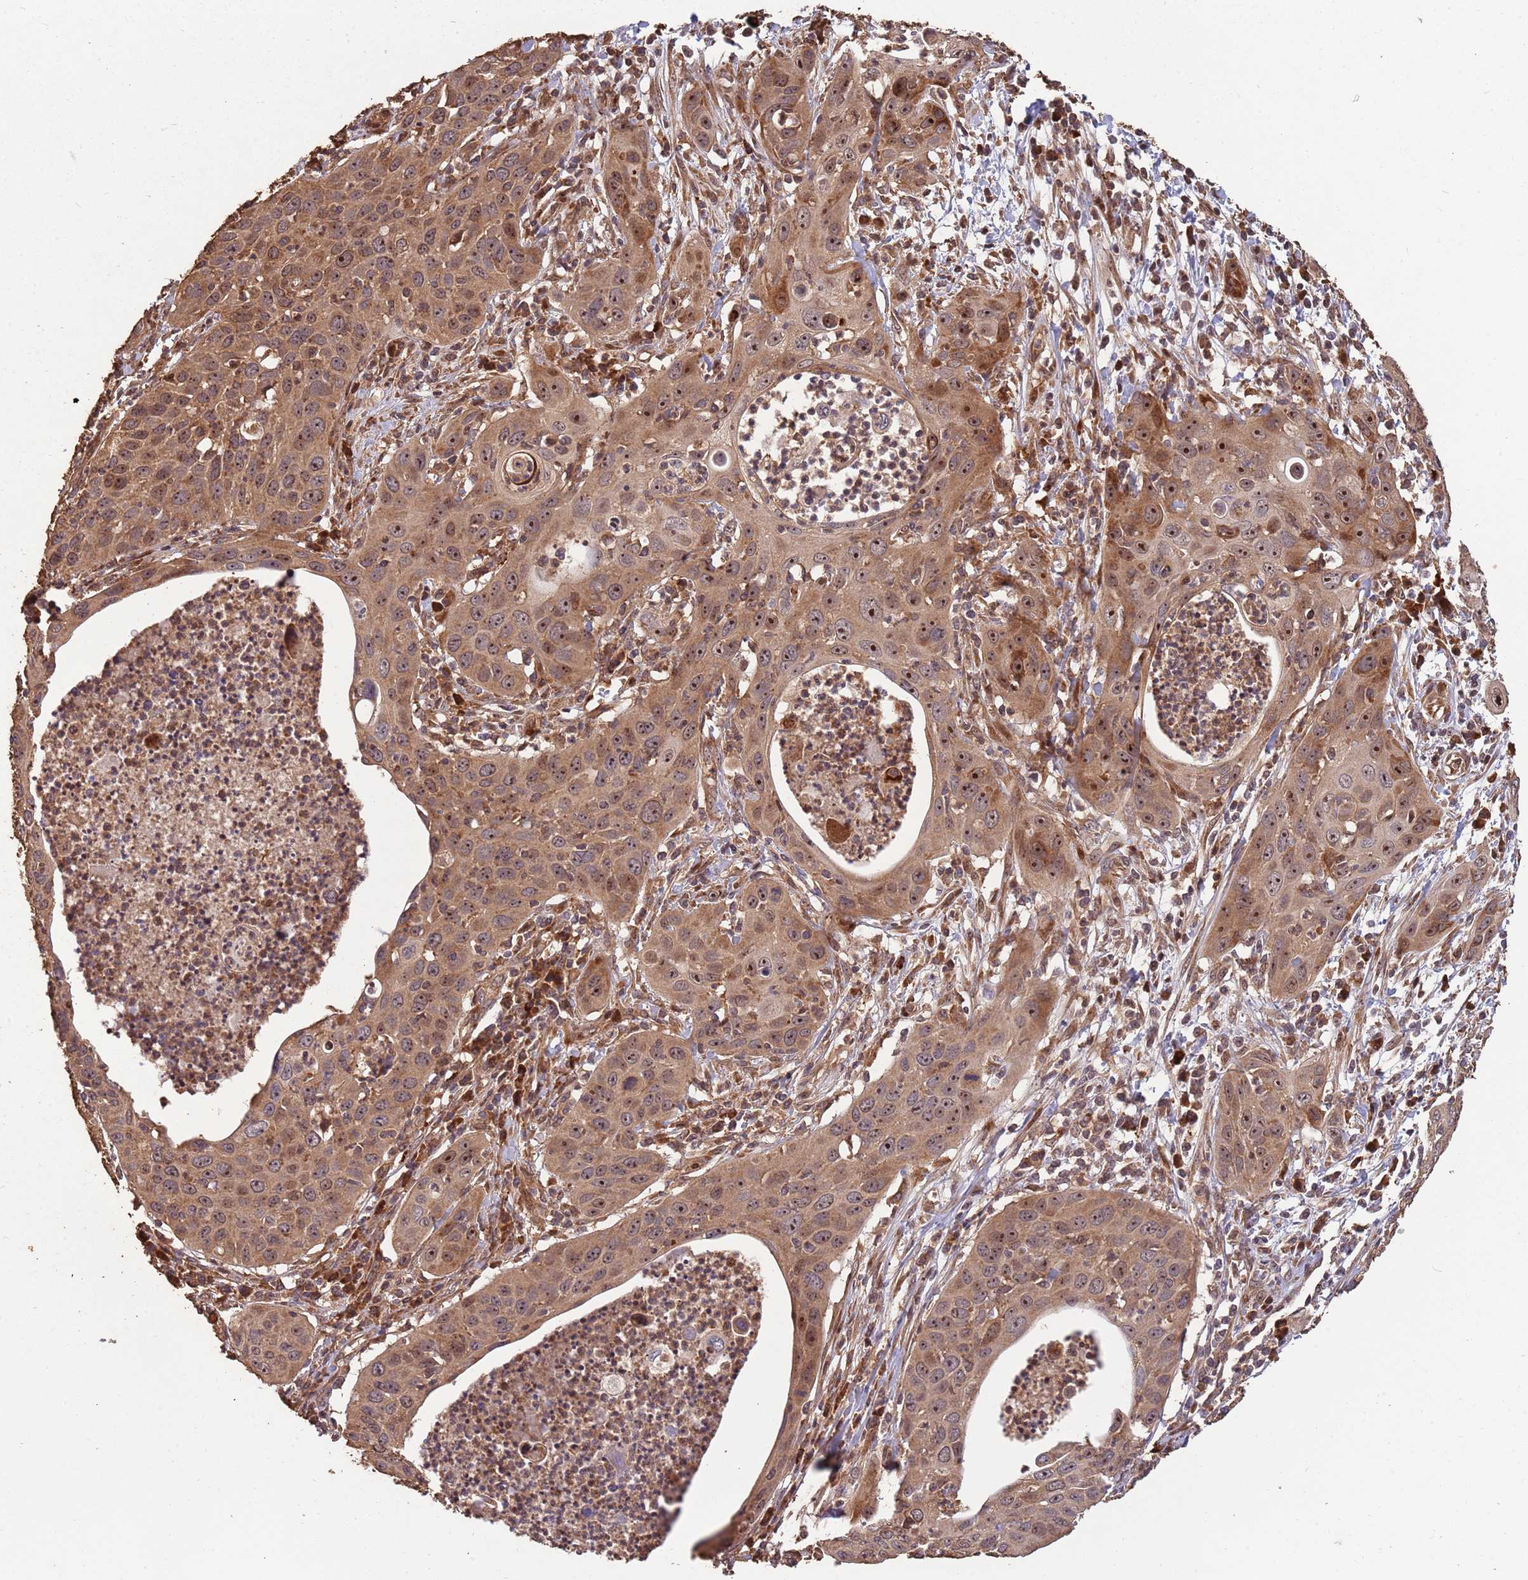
{"staining": {"intensity": "moderate", "quantity": ">75%", "location": "cytoplasmic/membranous,nuclear"}, "tissue": "cervical cancer", "cell_type": "Tumor cells", "image_type": "cancer", "snomed": [{"axis": "morphology", "description": "Squamous cell carcinoma, NOS"}, {"axis": "topography", "description": "Cervix"}], "caption": "Immunohistochemistry (IHC) image of cervical cancer stained for a protein (brown), which reveals medium levels of moderate cytoplasmic/membranous and nuclear expression in about >75% of tumor cells.", "gene": "ZNF428", "patient": {"sex": "female", "age": 36}}